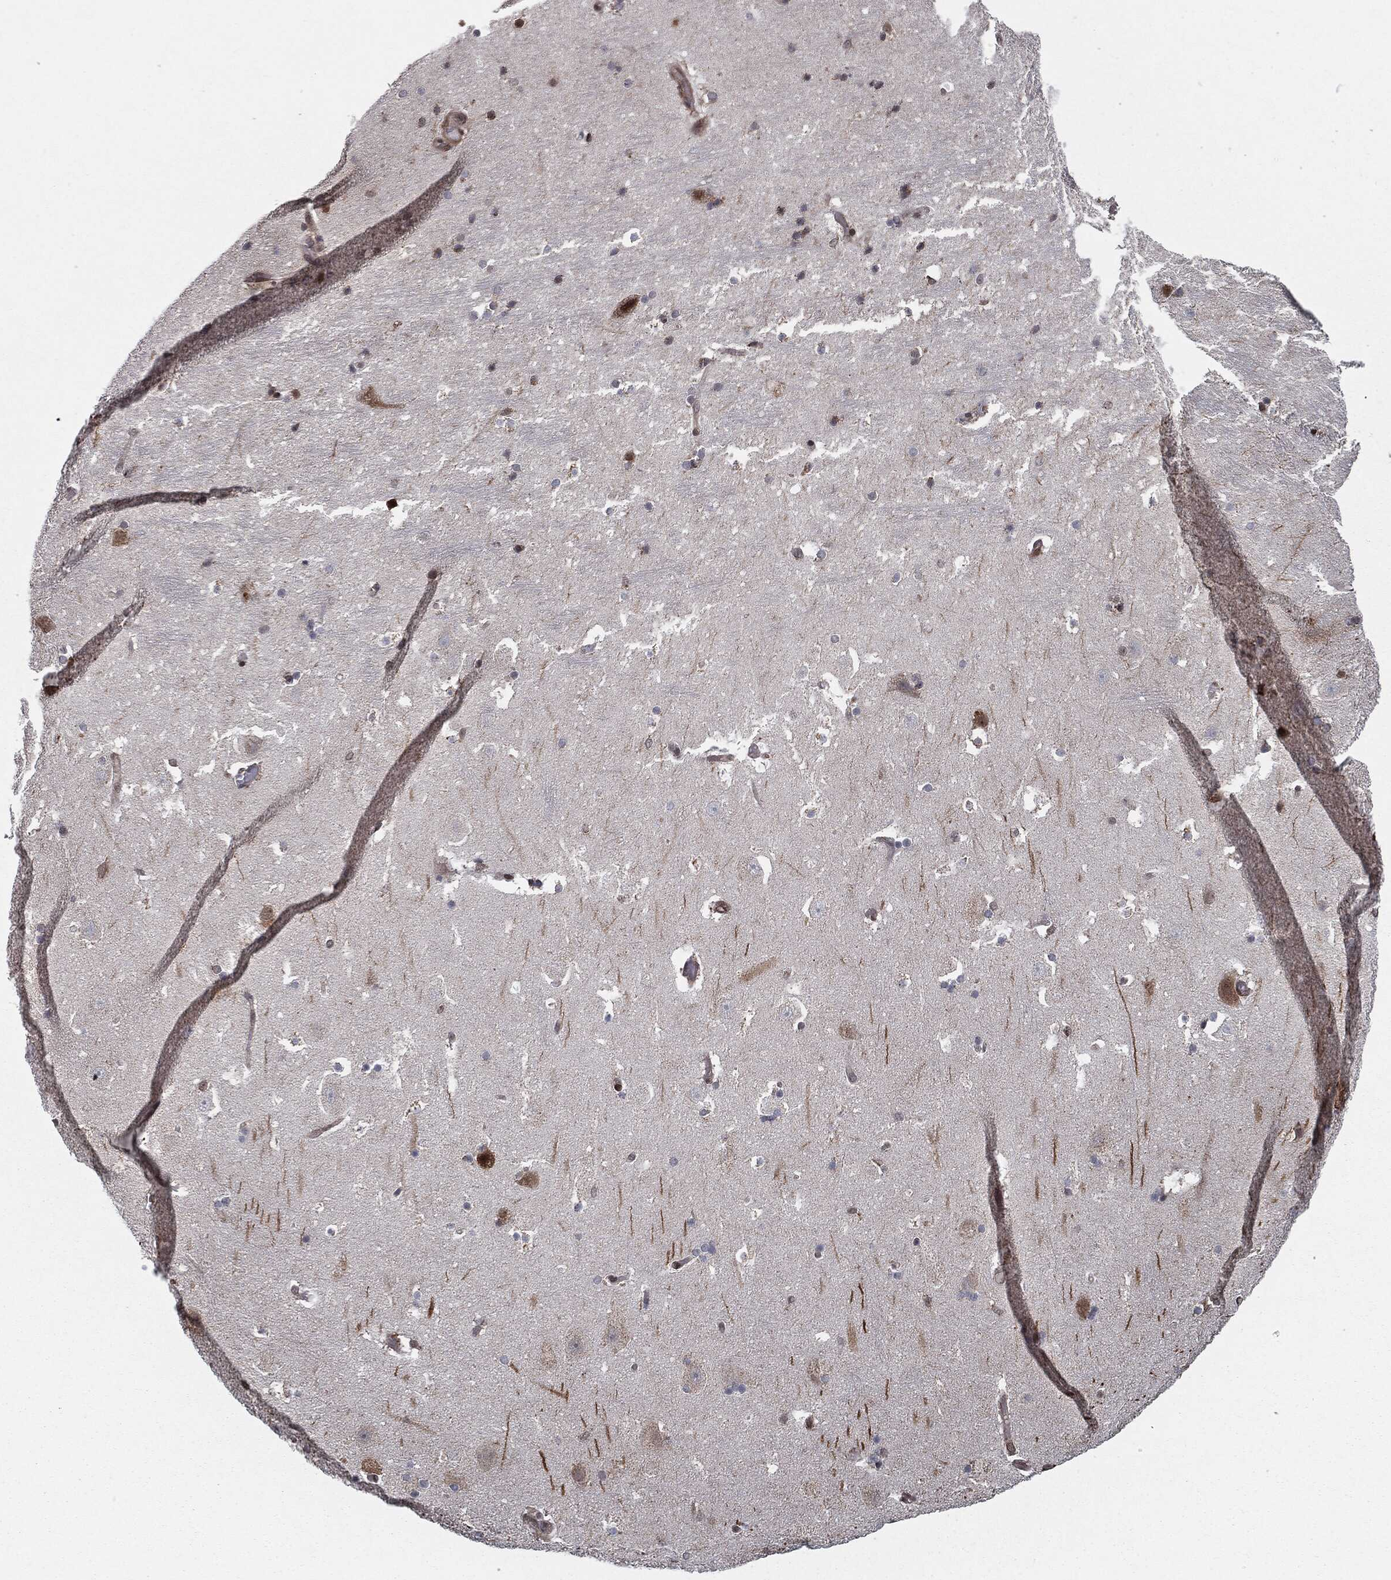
{"staining": {"intensity": "moderate", "quantity": "<25%", "location": "nuclear"}, "tissue": "hippocampus", "cell_type": "Glial cells", "image_type": "normal", "snomed": [{"axis": "morphology", "description": "Normal tissue, NOS"}, {"axis": "topography", "description": "Hippocampus"}], "caption": "An IHC photomicrograph of unremarkable tissue is shown. Protein staining in brown highlights moderate nuclear positivity in hippocampus within glial cells.", "gene": "CHCHD2", "patient": {"sex": "male", "age": 51}}